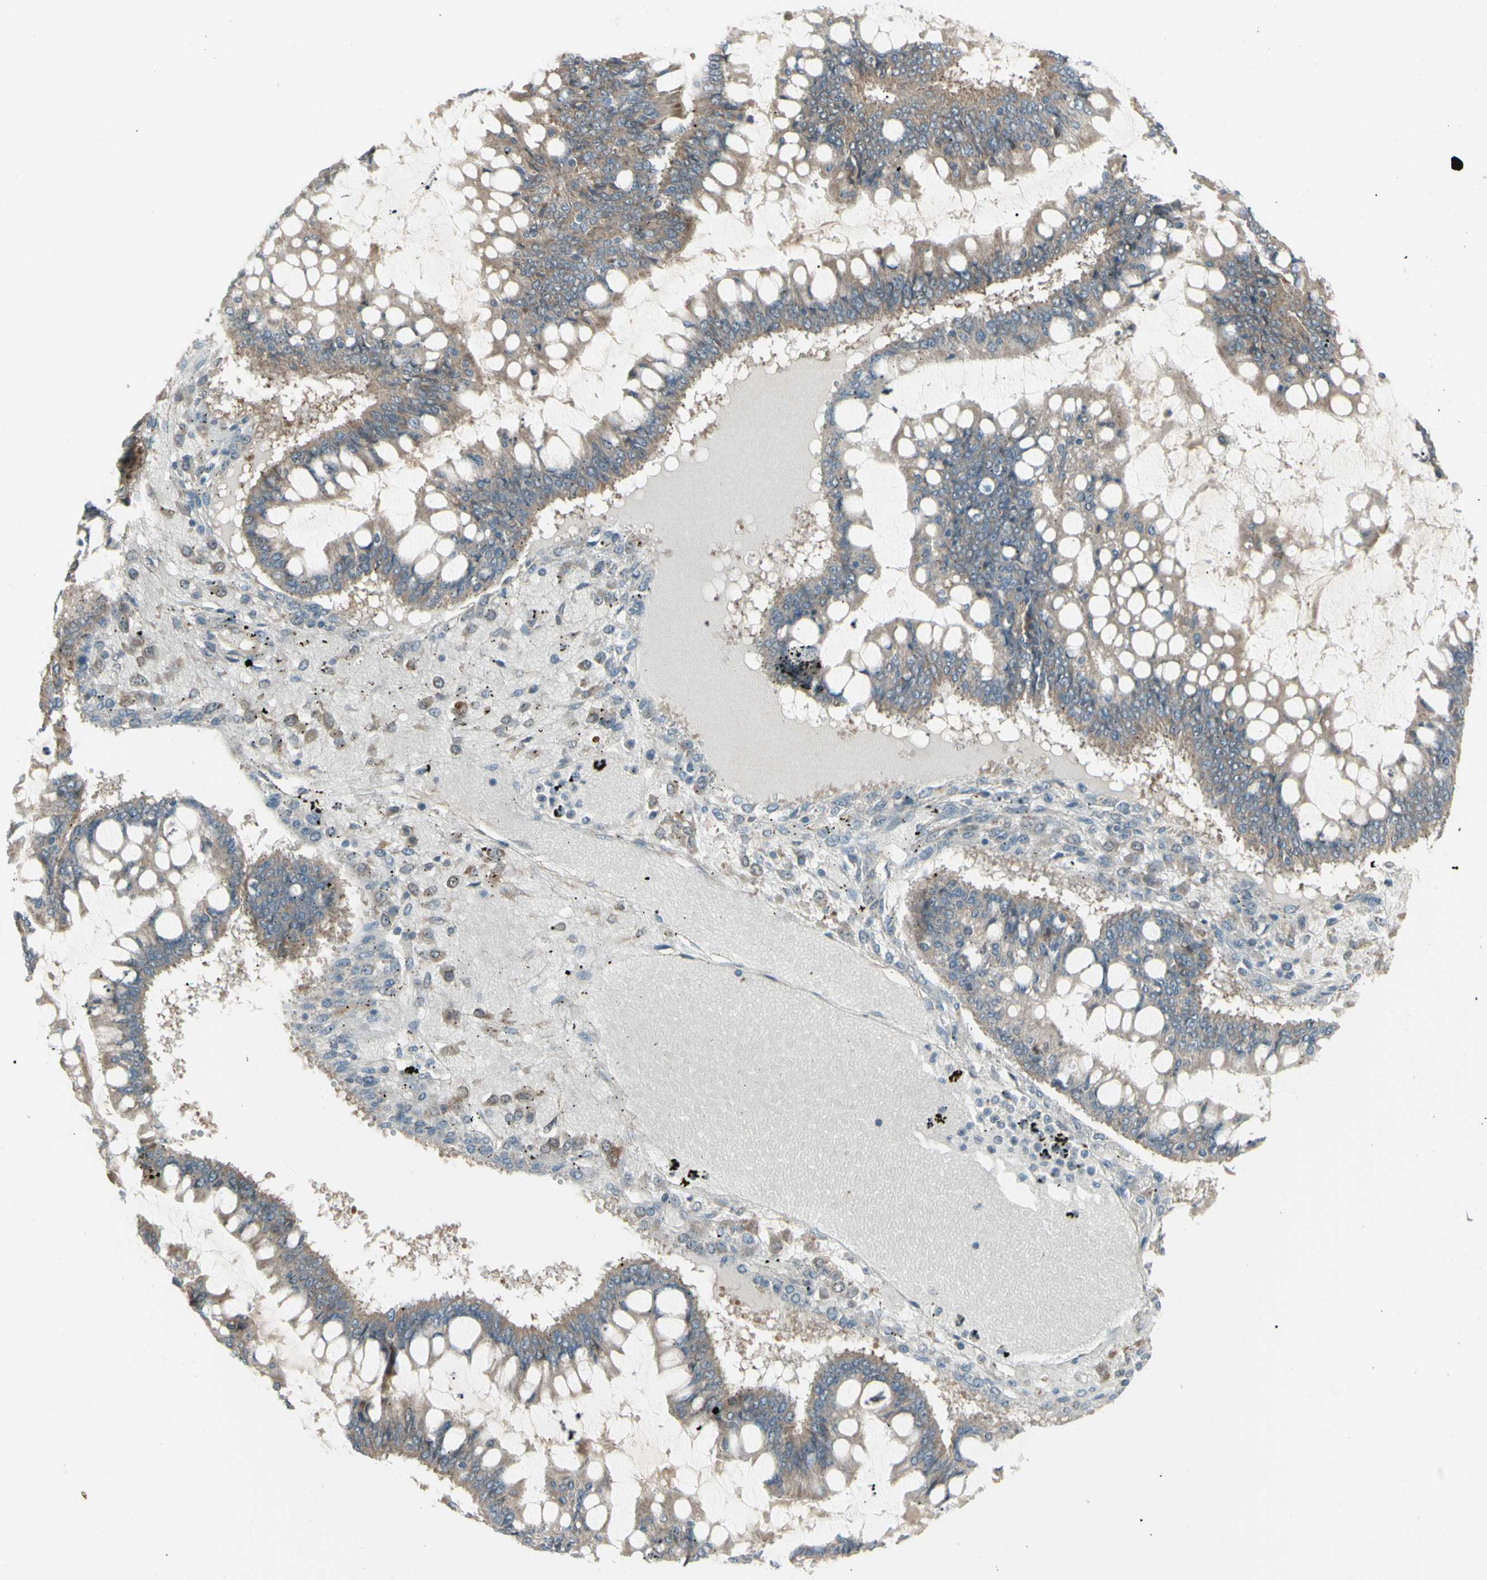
{"staining": {"intensity": "weak", "quantity": "25%-75%", "location": "cytoplasmic/membranous"}, "tissue": "ovarian cancer", "cell_type": "Tumor cells", "image_type": "cancer", "snomed": [{"axis": "morphology", "description": "Cystadenocarcinoma, mucinous, NOS"}, {"axis": "topography", "description": "Ovary"}], "caption": "High-magnification brightfield microscopy of mucinous cystadenocarcinoma (ovarian) stained with DAB (3,3'-diaminobenzidine) (brown) and counterstained with hematoxylin (blue). tumor cells exhibit weak cytoplasmic/membranous expression is appreciated in about25%-75% of cells.", "gene": "NAXD", "patient": {"sex": "female", "age": 73}}